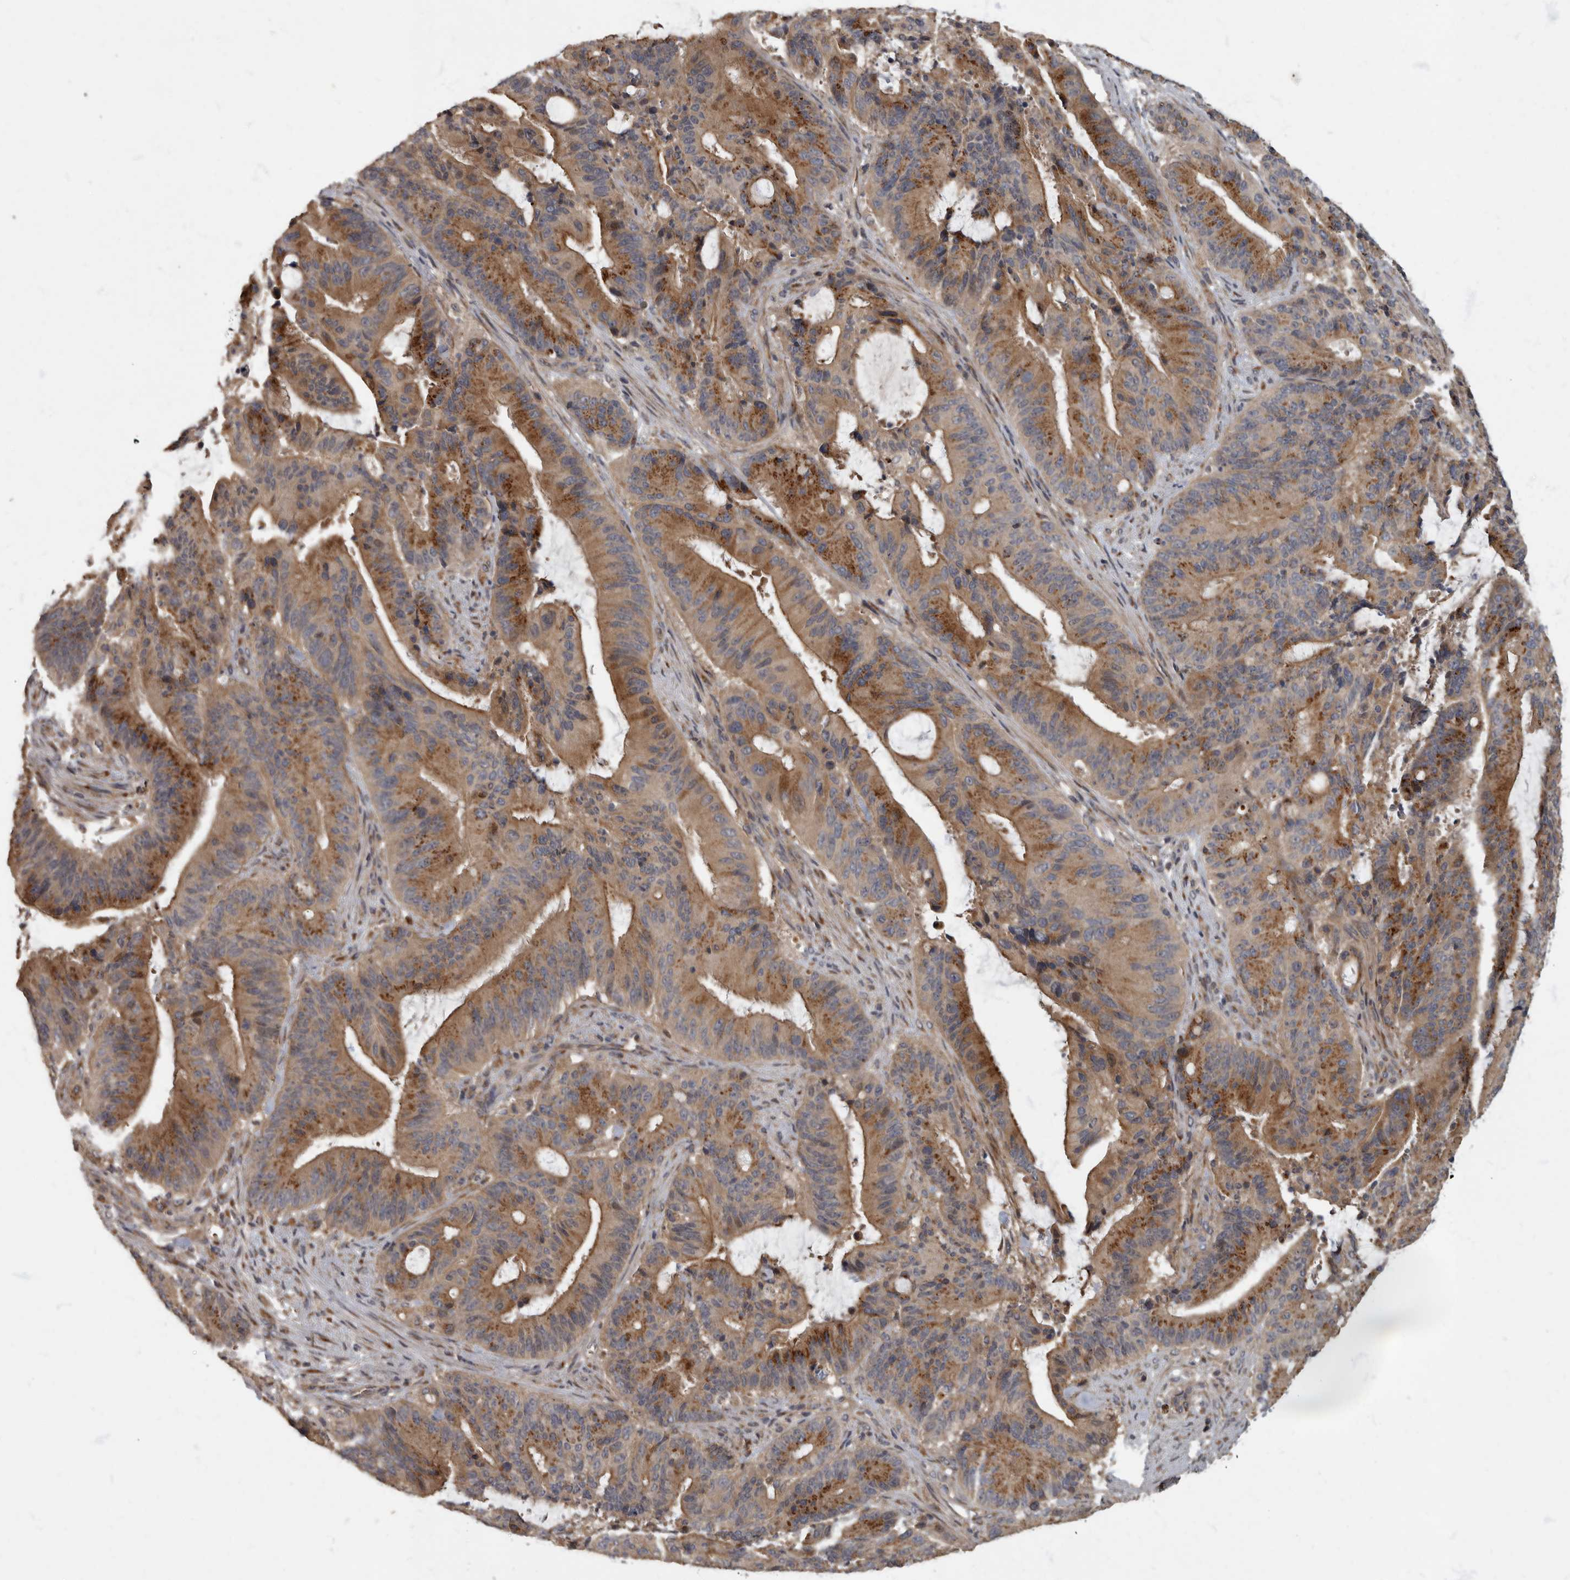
{"staining": {"intensity": "strong", "quantity": ">75%", "location": "cytoplasmic/membranous"}, "tissue": "liver cancer", "cell_type": "Tumor cells", "image_type": "cancer", "snomed": [{"axis": "morphology", "description": "Normal tissue, NOS"}, {"axis": "morphology", "description": "Cholangiocarcinoma"}, {"axis": "topography", "description": "Liver"}, {"axis": "topography", "description": "Peripheral nerve tissue"}], "caption": "Protein analysis of cholangiocarcinoma (liver) tissue displays strong cytoplasmic/membranous positivity in about >75% of tumor cells.", "gene": "IQCK", "patient": {"sex": "female", "age": 73}}